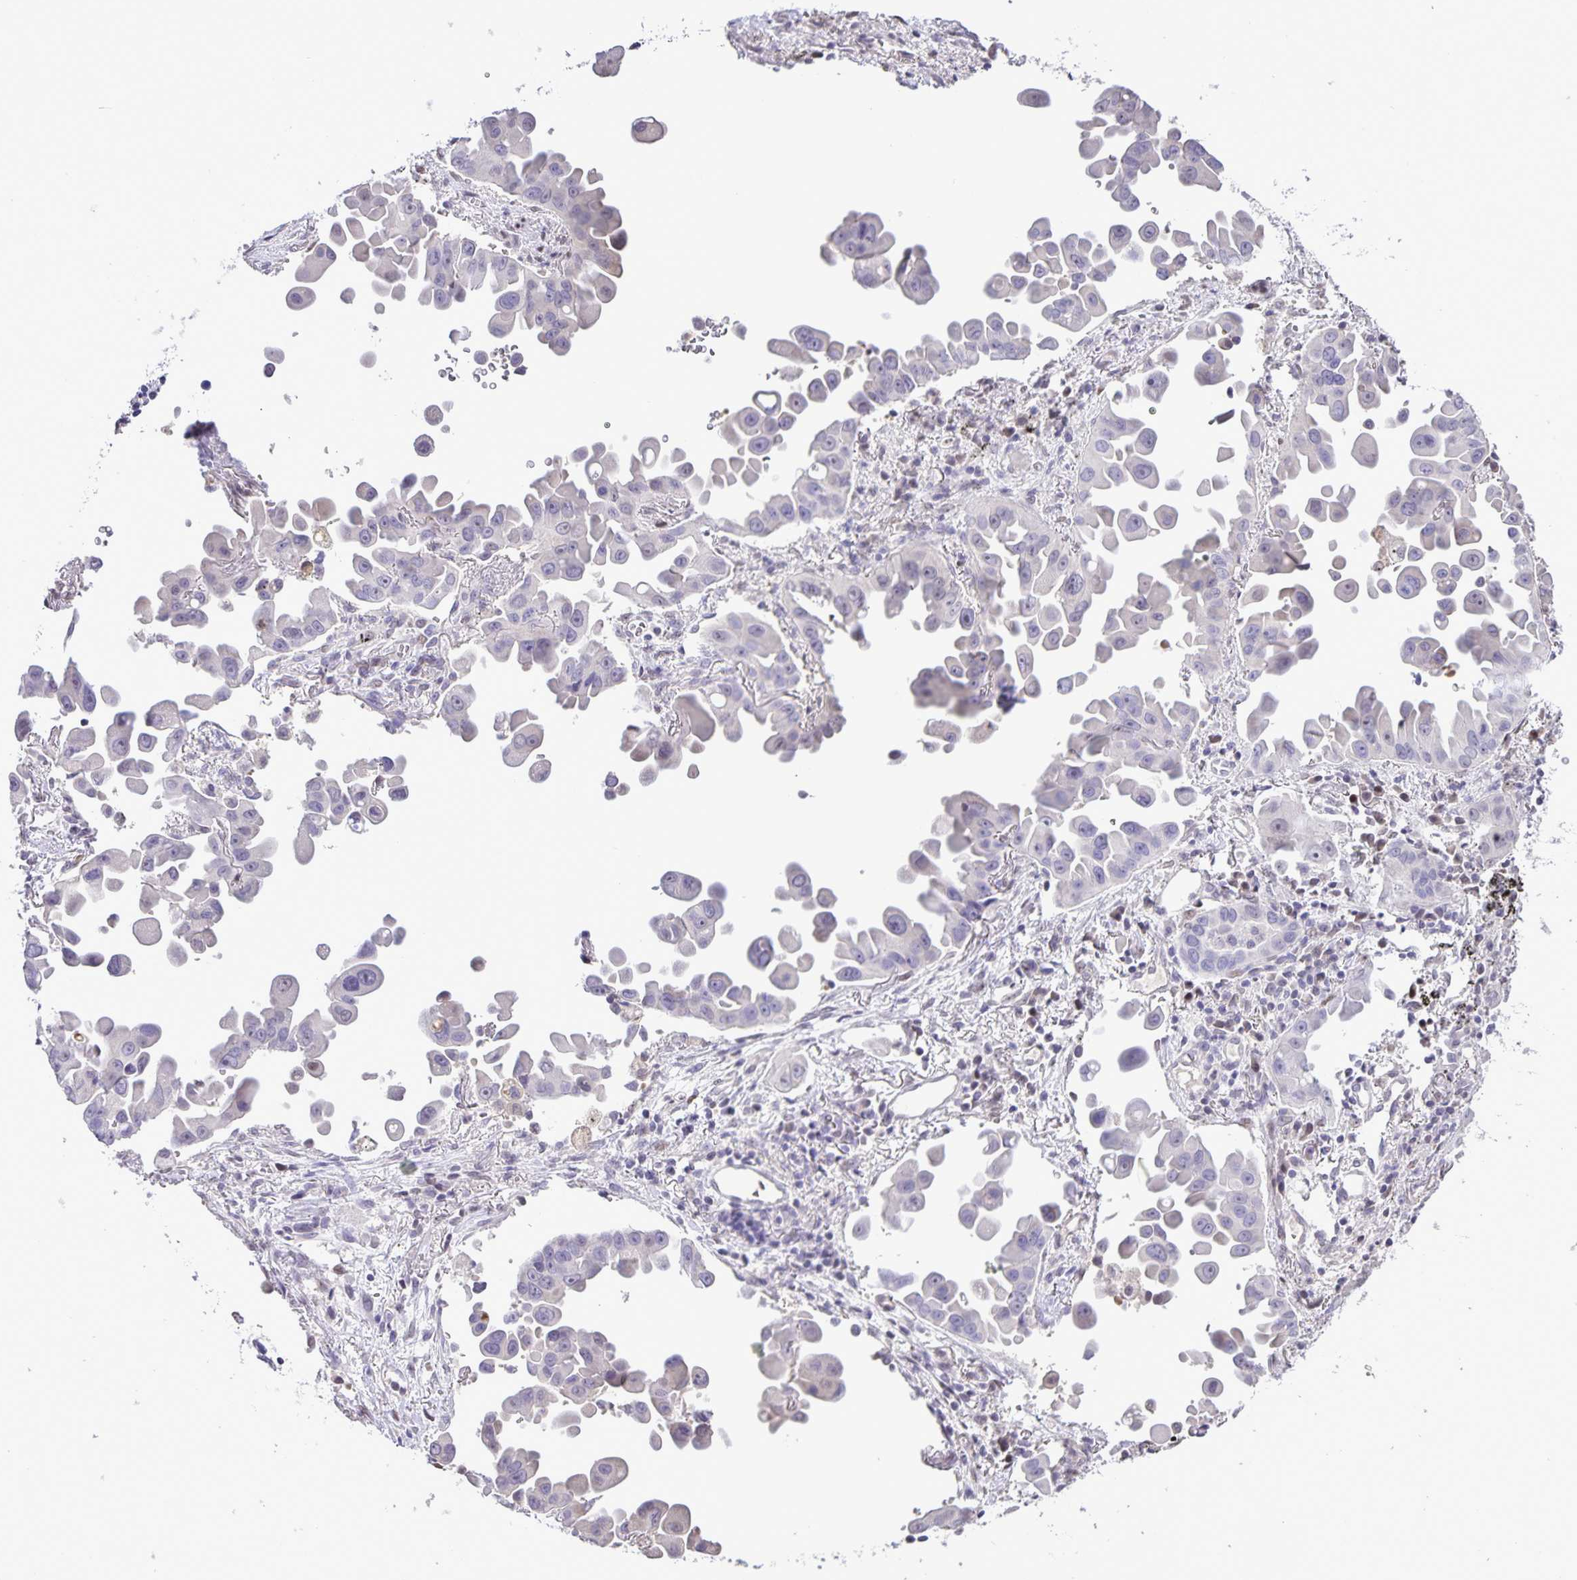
{"staining": {"intensity": "negative", "quantity": "none", "location": "none"}, "tissue": "lung cancer", "cell_type": "Tumor cells", "image_type": "cancer", "snomed": [{"axis": "morphology", "description": "Adenocarcinoma, NOS"}, {"axis": "topography", "description": "Lung"}], "caption": "The immunohistochemistry image has no significant expression in tumor cells of lung cancer tissue.", "gene": "ONECUT2", "patient": {"sex": "male", "age": 68}}